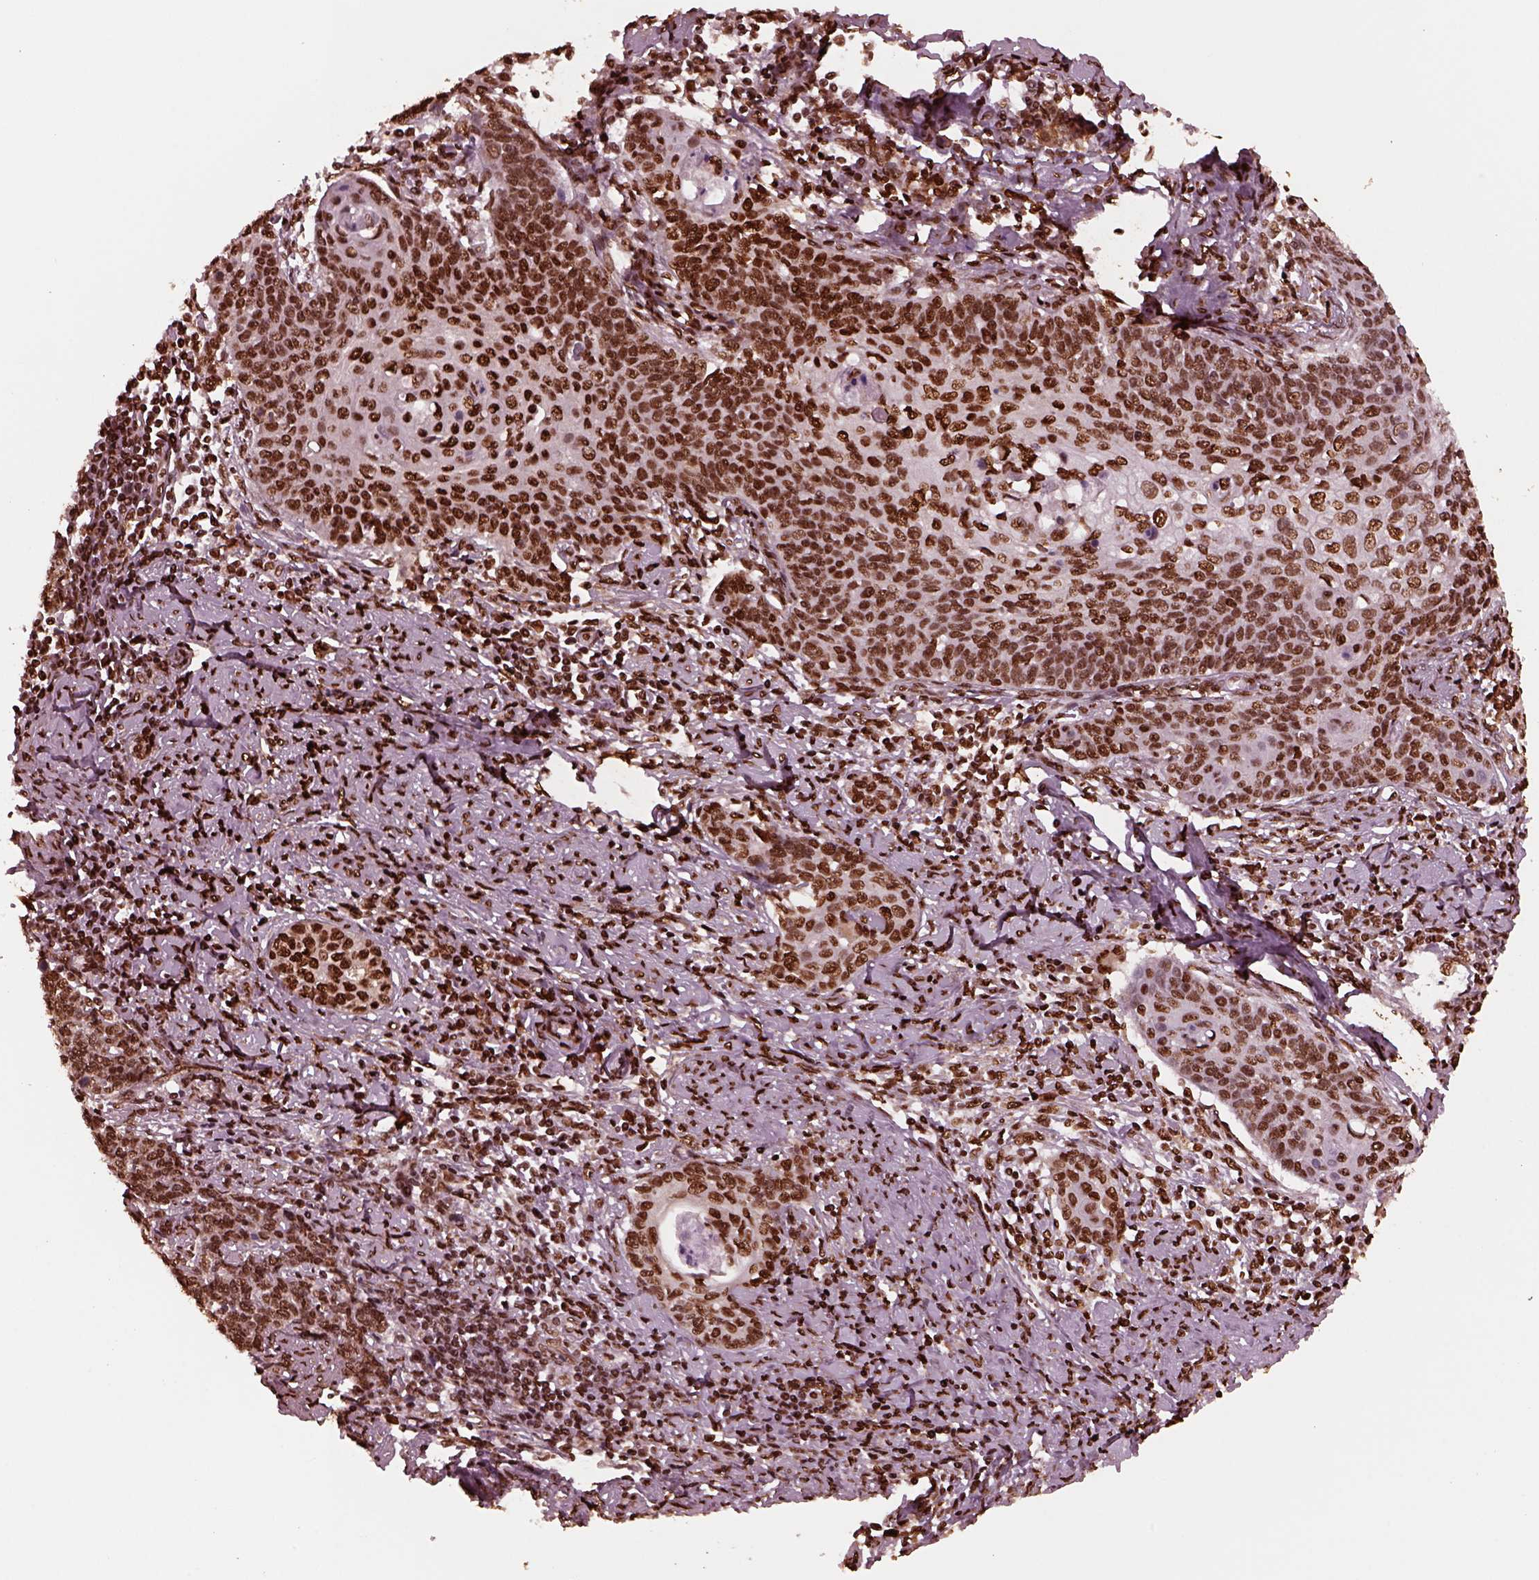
{"staining": {"intensity": "strong", "quantity": ">75%", "location": "nuclear"}, "tissue": "cervical cancer", "cell_type": "Tumor cells", "image_type": "cancer", "snomed": [{"axis": "morphology", "description": "Squamous cell carcinoma, NOS"}, {"axis": "topography", "description": "Cervix"}], "caption": "Squamous cell carcinoma (cervical) stained with a brown dye reveals strong nuclear positive expression in approximately >75% of tumor cells.", "gene": "NSD1", "patient": {"sex": "female", "age": 39}}